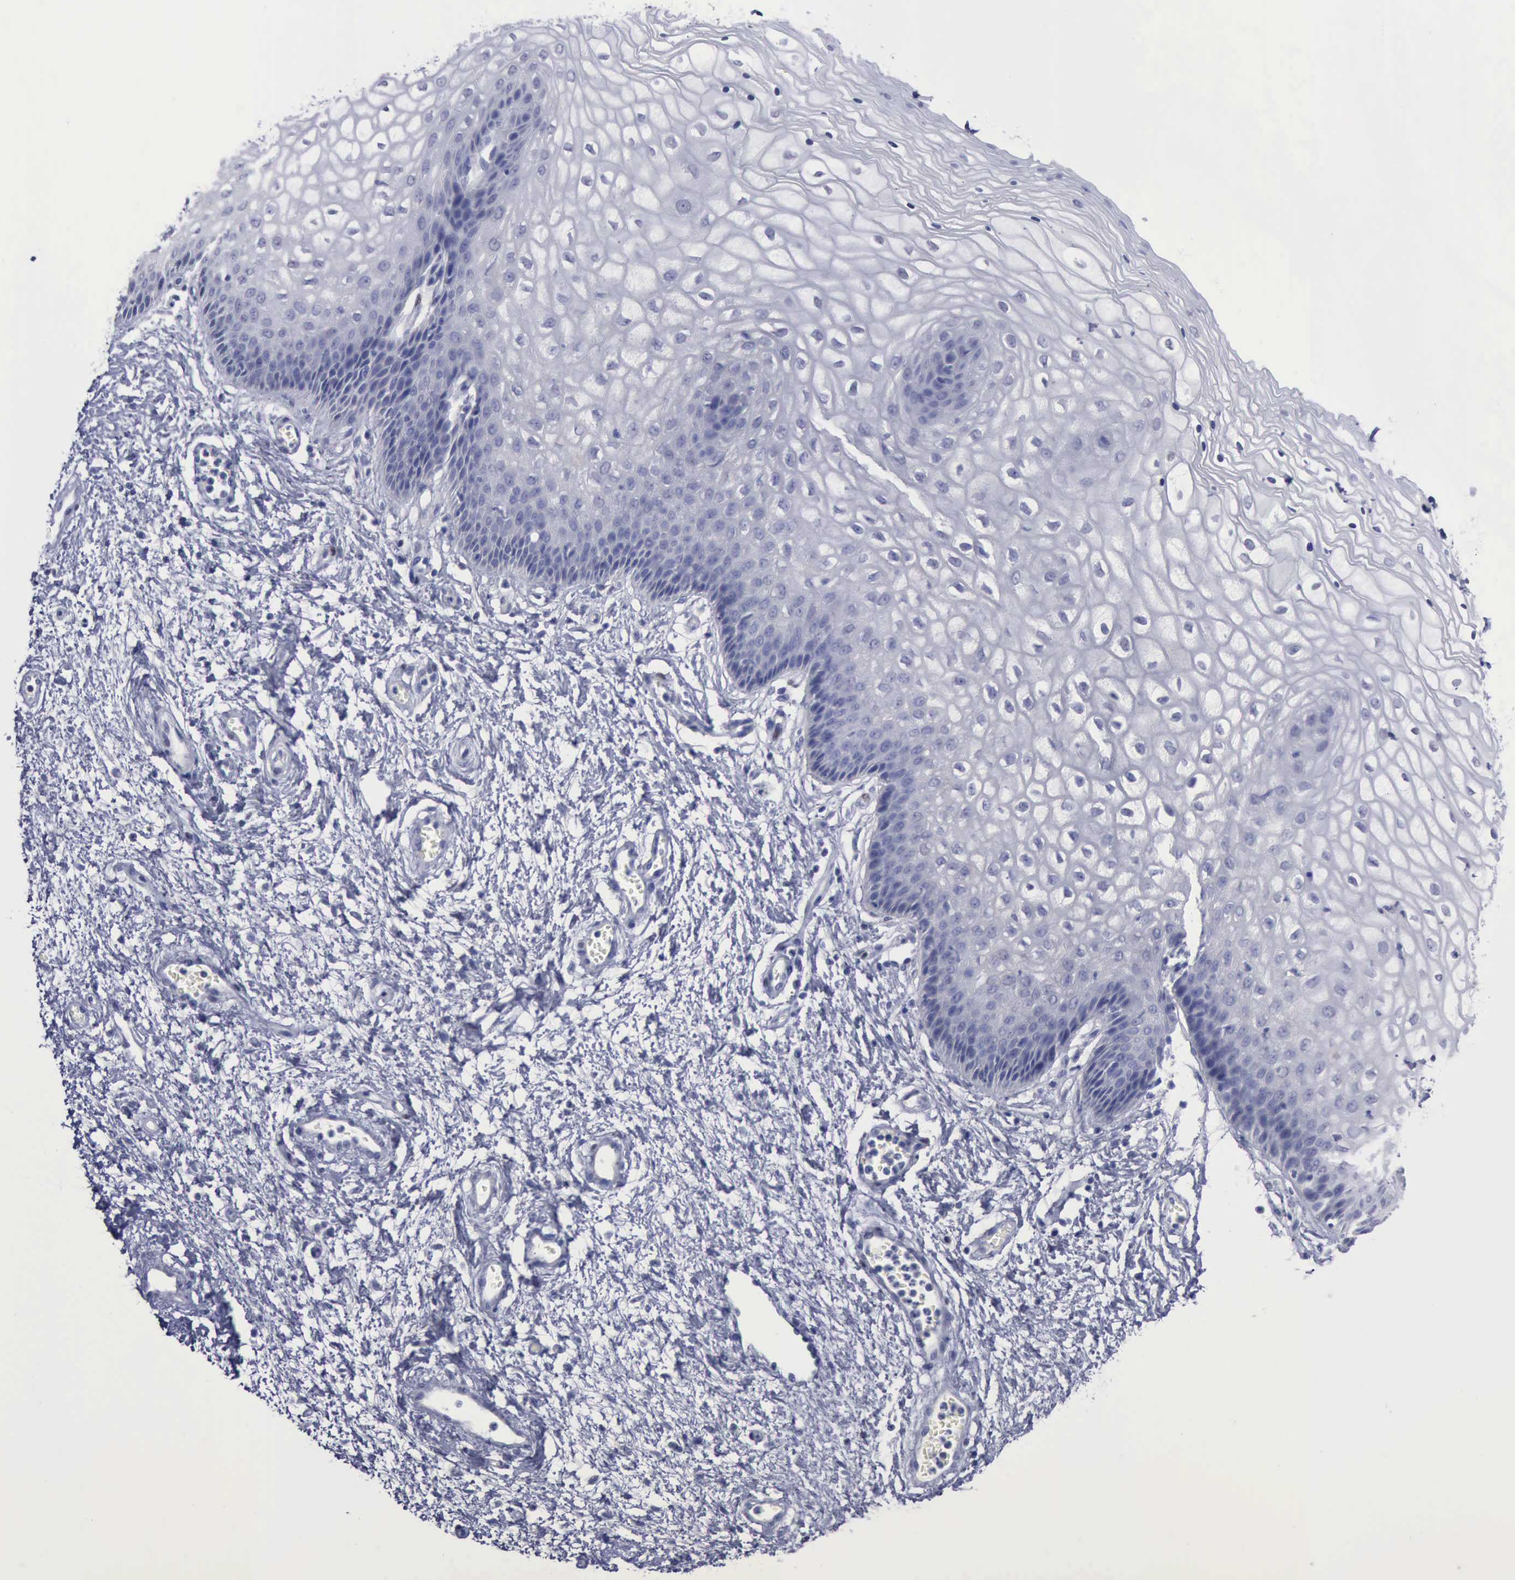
{"staining": {"intensity": "negative", "quantity": "none", "location": "none"}, "tissue": "vagina", "cell_type": "Squamous epithelial cells", "image_type": "normal", "snomed": [{"axis": "morphology", "description": "Normal tissue, NOS"}, {"axis": "topography", "description": "Vagina"}], "caption": "IHC photomicrograph of benign vagina: human vagina stained with DAB reveals no significant protein positivity in squamous epithelial cells. (Stains: DAB immunohistochemistry (IHC) with hematoxylin counter stain, Microscopy: brightfield microscopy at high magnification).", "gene": "SATB2", "patient": {"sex": "female", "age": 34}}